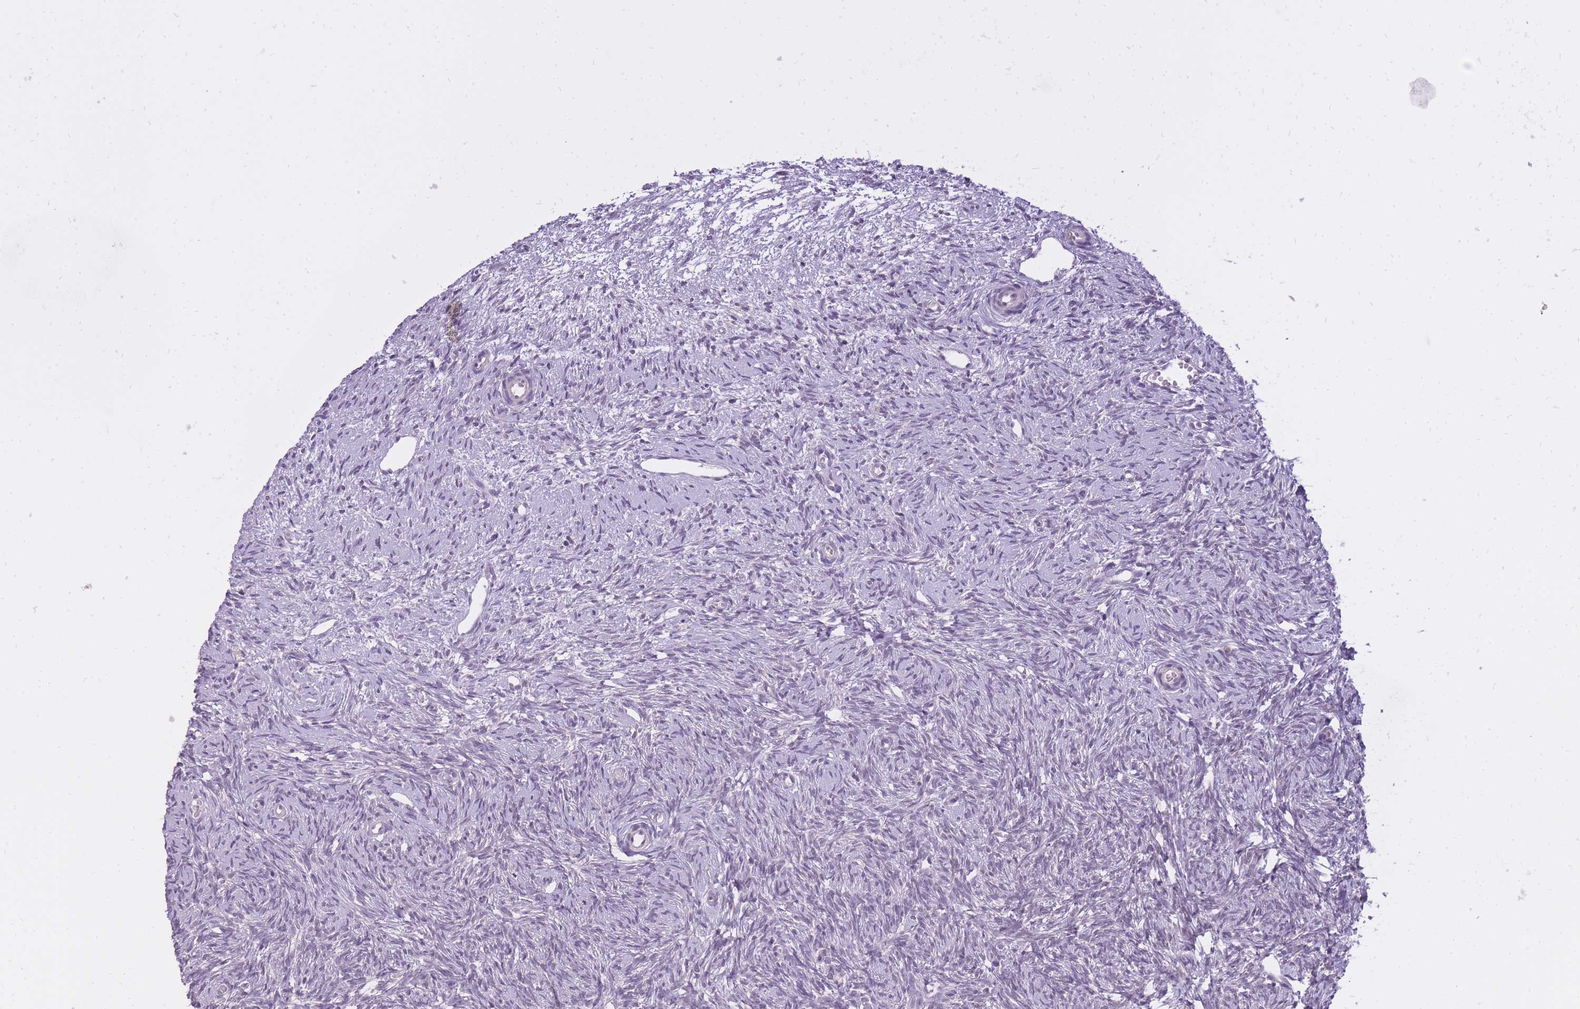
{"staining": {"intensity": "negative", "quantity": "none", "location": "none"}, "tissue": "ovary", "cell_type": "Follicle cells", "image_type": "normal", "snomed": [{"axis": "morphology", "description": "Normal tissue, NOS"}, {"axis": "topography", "description": "Ovary"}], "caption": "This is an immunohistochemistry micrograph of normal ovary. There is no staining in follicle cells.", "gene": "TIGD1", "patient": {"sex": "female", "age": 51}}